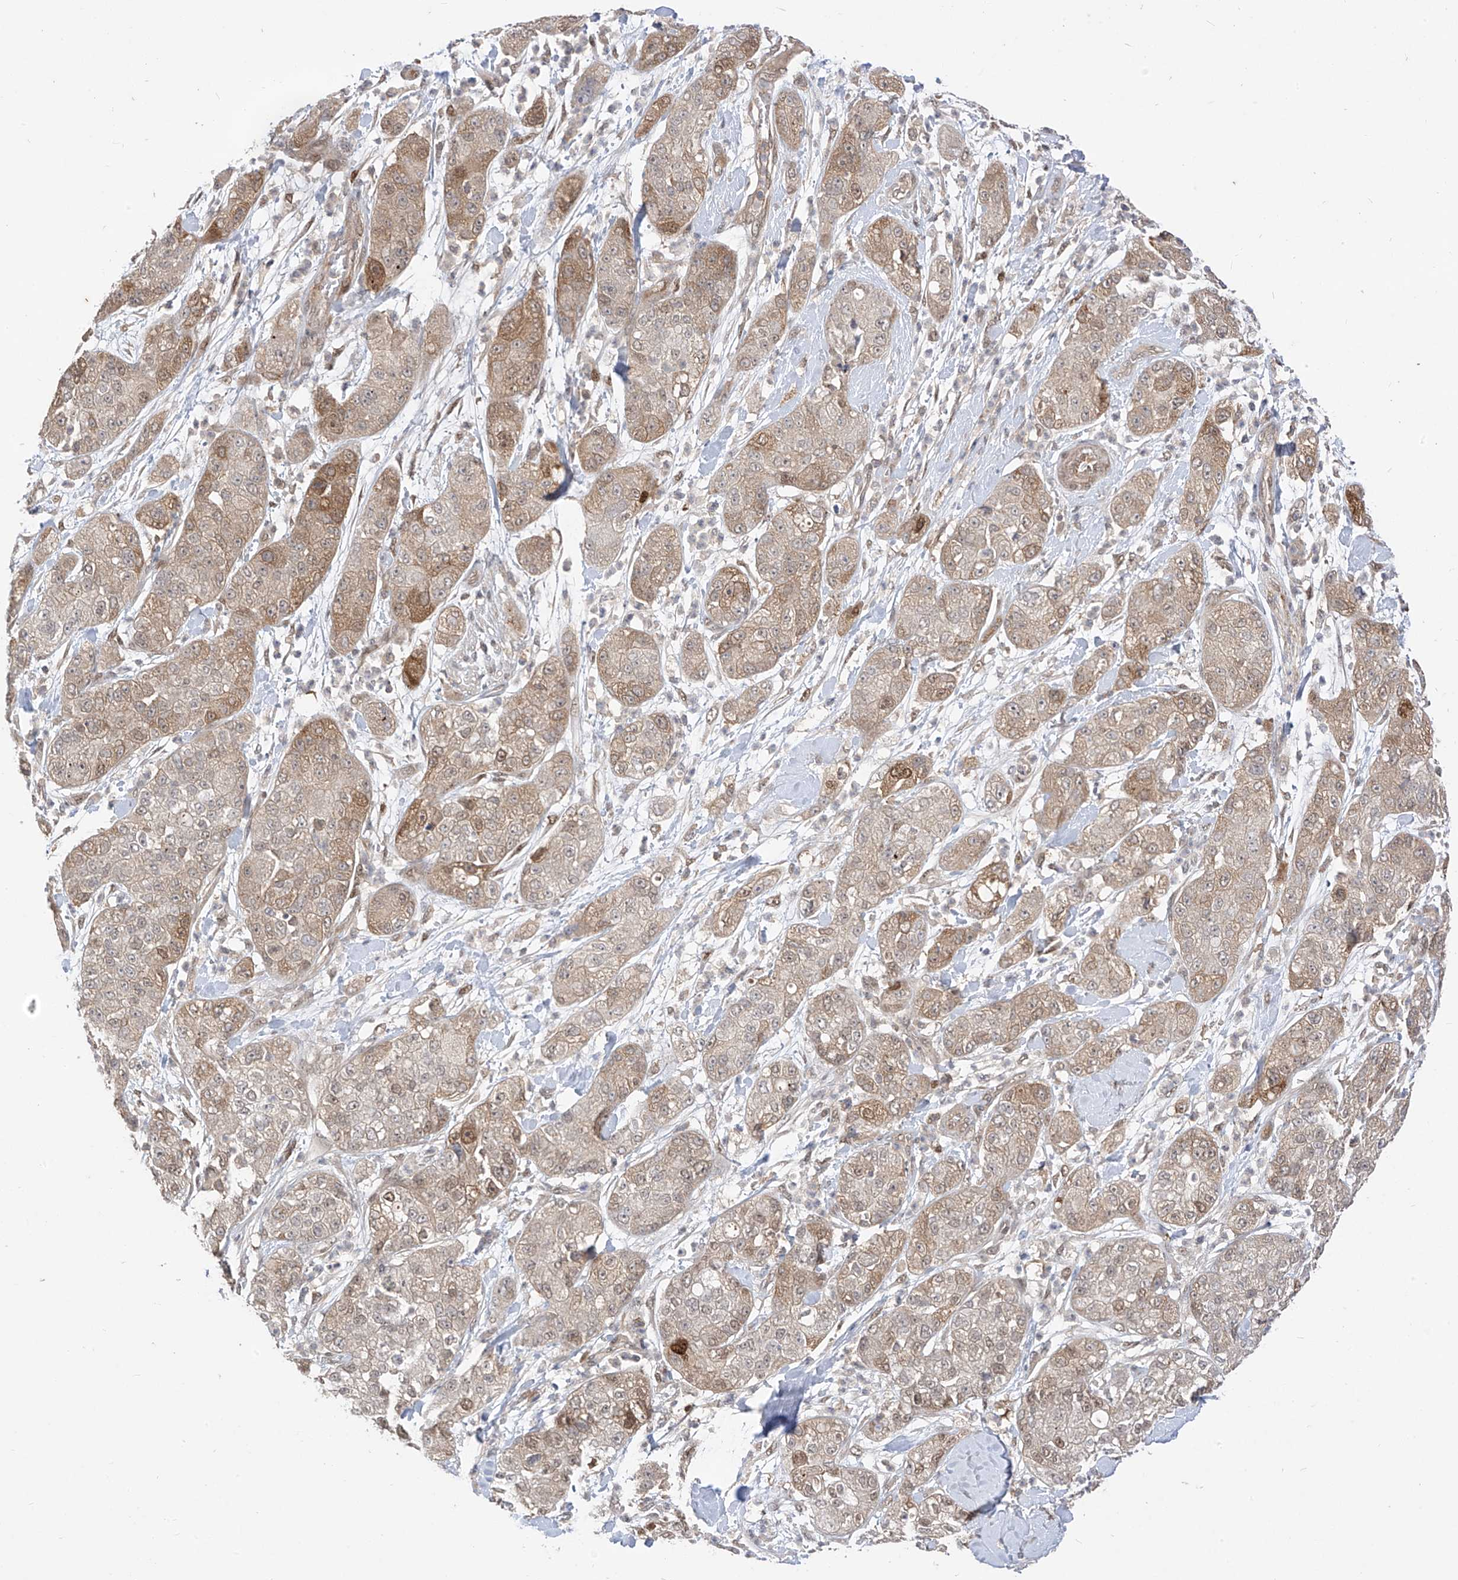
{"staining": {"intensity": "moderate", "quantity": "<25%", "location": "cytoplasmic/membranous,nuclear"}, "tissue": "pancreatic cancer", "cell_type": "Tumor cells", "image_type": "cancer", "snomed": [{"axis": "morphology", "description": "Adenocarcinoma, NOS"}, {"axis": "topography", "description": "Pancreas"}], "caption": "Immunohistochemistry (IHC) of human pancreatic adenocarcinoma shows low levels of moderate cytoplasmic/membranous and nuclear expression in approximately <25% of tumor cells.", "gene": "MRTFA", "patient": {"sex": "female", "age": 78}}